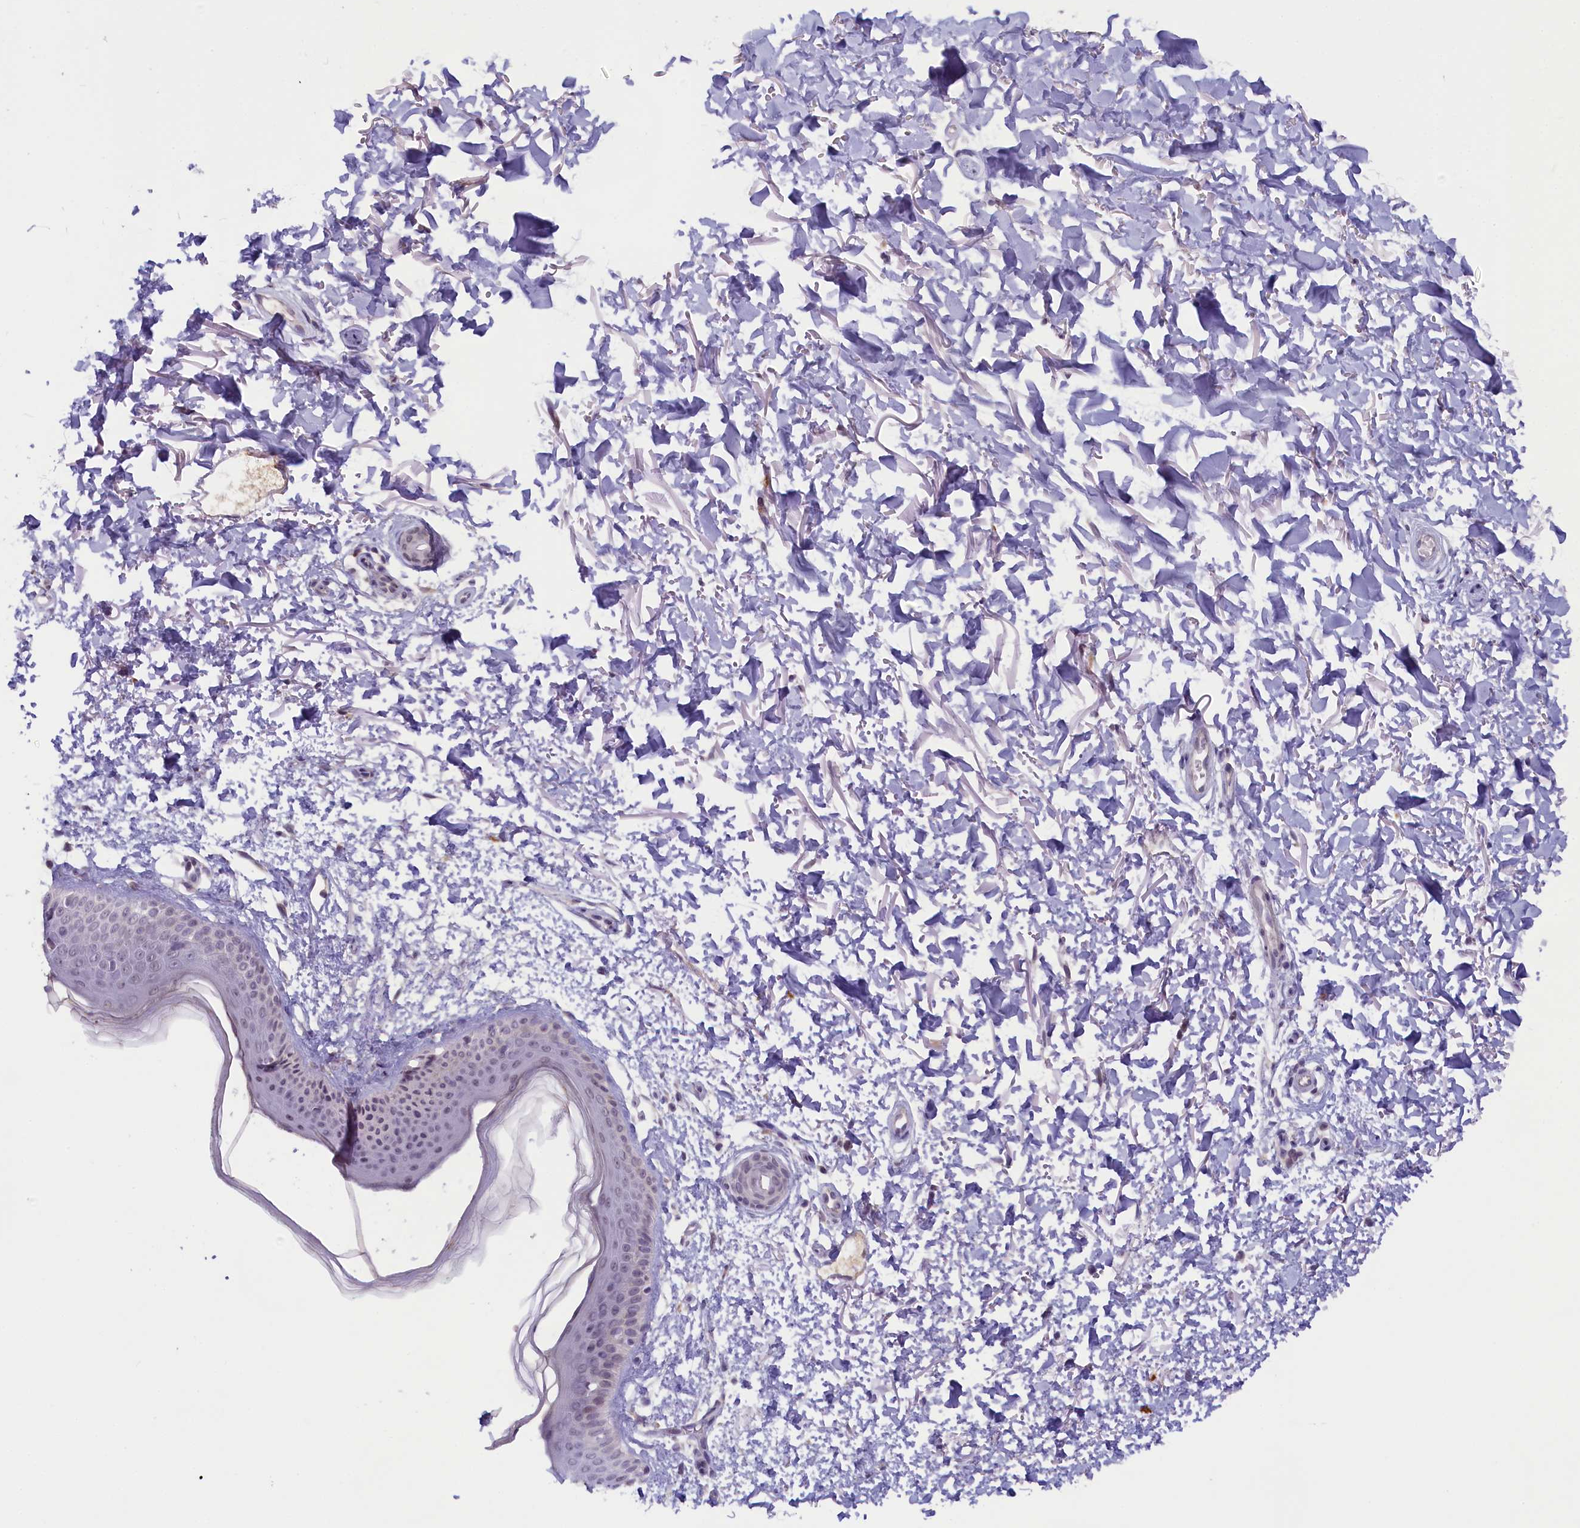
{"staining": {"intensity": "negative", "quantity": "none", "location": "none"}, "tissue": "skin", "cell_type": "Fibroblasts", "image_type": "normal", "snomed": [{"axis": "morphology", "description": "Normal tissue, NOS"}, {"axis": "topography", "description": "Skin"}], "caption": "Immunohistochemistry (IHC) image of normal skin stained for a protein (brown), which displays no staining in fibroblasts.", "gene": "CRAMP1", "patient": {"sex": "male", "age": 66}}